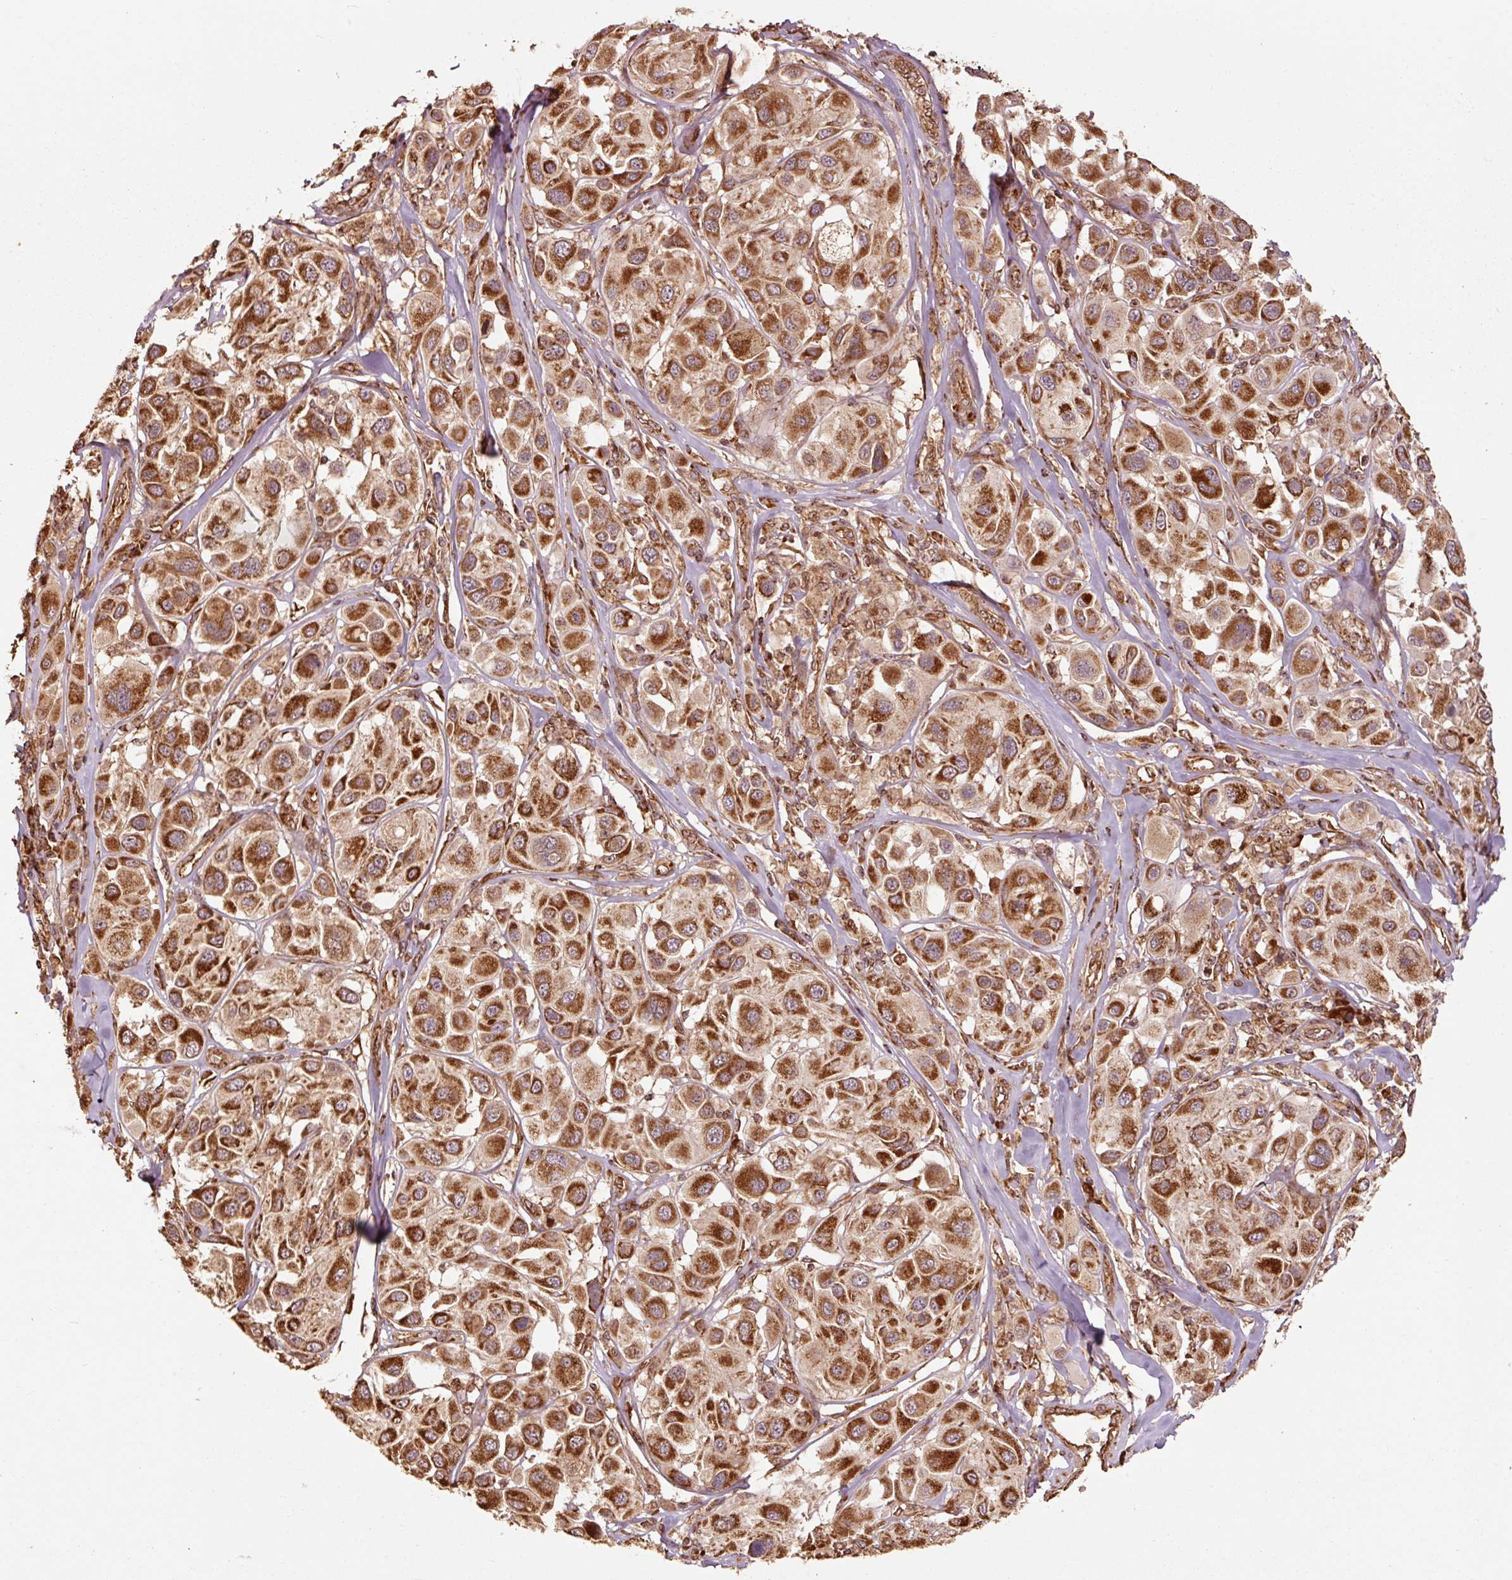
{"staining": {"intensity": "strong", "quantity": ">75%", "location": "cytoplasmic/membranous"}, "tissue": "melanoma", "cell_type": "Tumor cells", "image_type": "cancer", "snomed": [{"axis": "morphology", "description": "Malignant melanoma, Metastatic site"}, {"axis": "topography", "description": "Skin"}], "caption": "Protein expression analysis of malignant melanoma (metastatic site) demonstrates strong cytoplasmic/membranous expression in approximately >75% of tumor cells.", "gene": "MRPL16", "patient": {"sex": "male", "age": 41}}